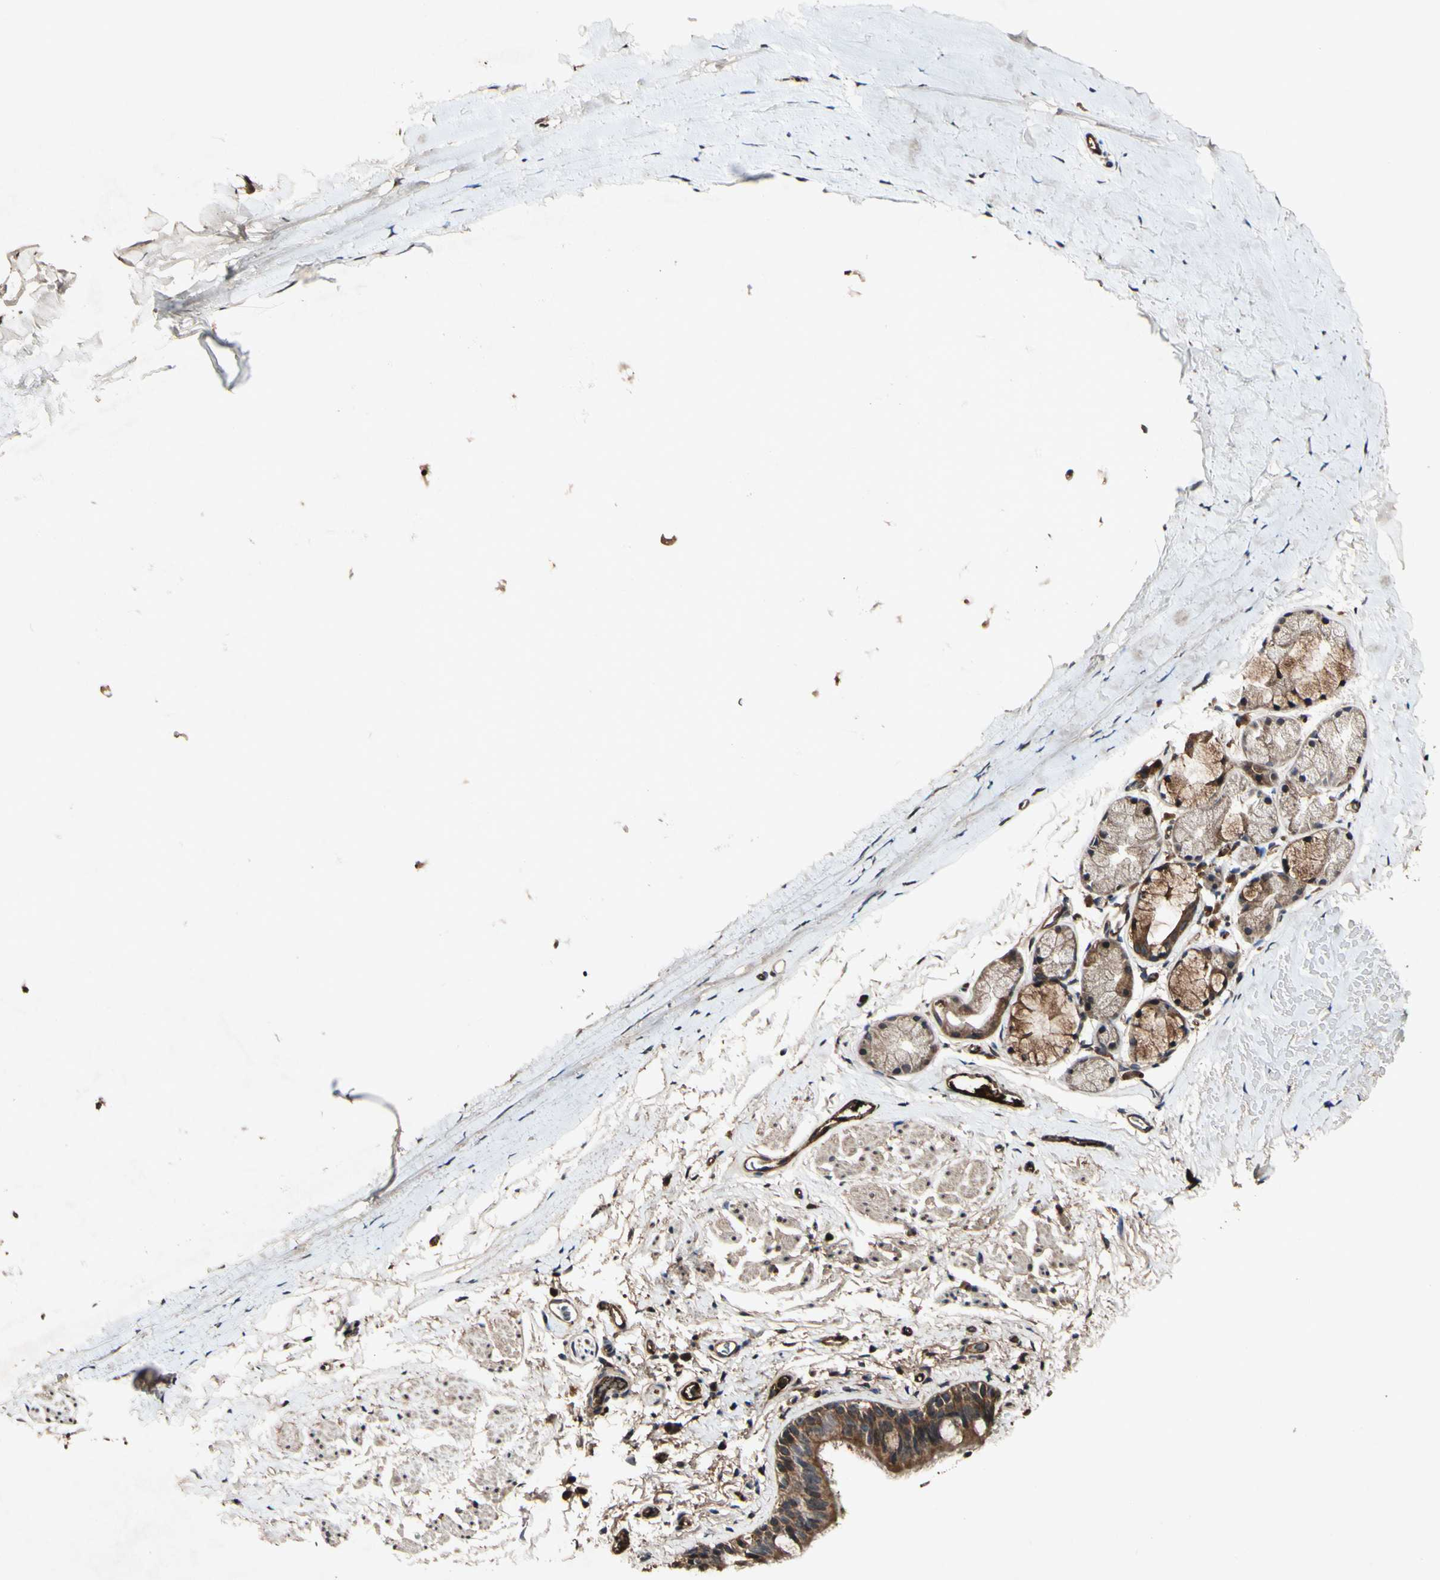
{"staining": {"intensity": "strong", "quantity": ">75%", "location": "cytoplasmic/membranous"}, "tissue": "bronchus", "cell_type": "Respiratory epithelial cells", "image_type": "normal", "snomed": [{"axis": "morphology", "description": "Normal tissue, NOS"}, {"axis": "morphology", "description": "Malignant melanoma, Metastatic site"}, {"axis": "topography", "description": "Bronchus"}, {"axis": "topography", "description": "Lung"}], "caption": "A micrograph of human bronchus stained for a protein reveals strong cytoplasmic/membranous brown staining in respiratory epithelial cells. (DAB (3,3'-diaminobenzidine) IHC with brightfield microscopy, high magnification).", "gene": "PLAT", "patient": {"sex": "male", "age": 64}}